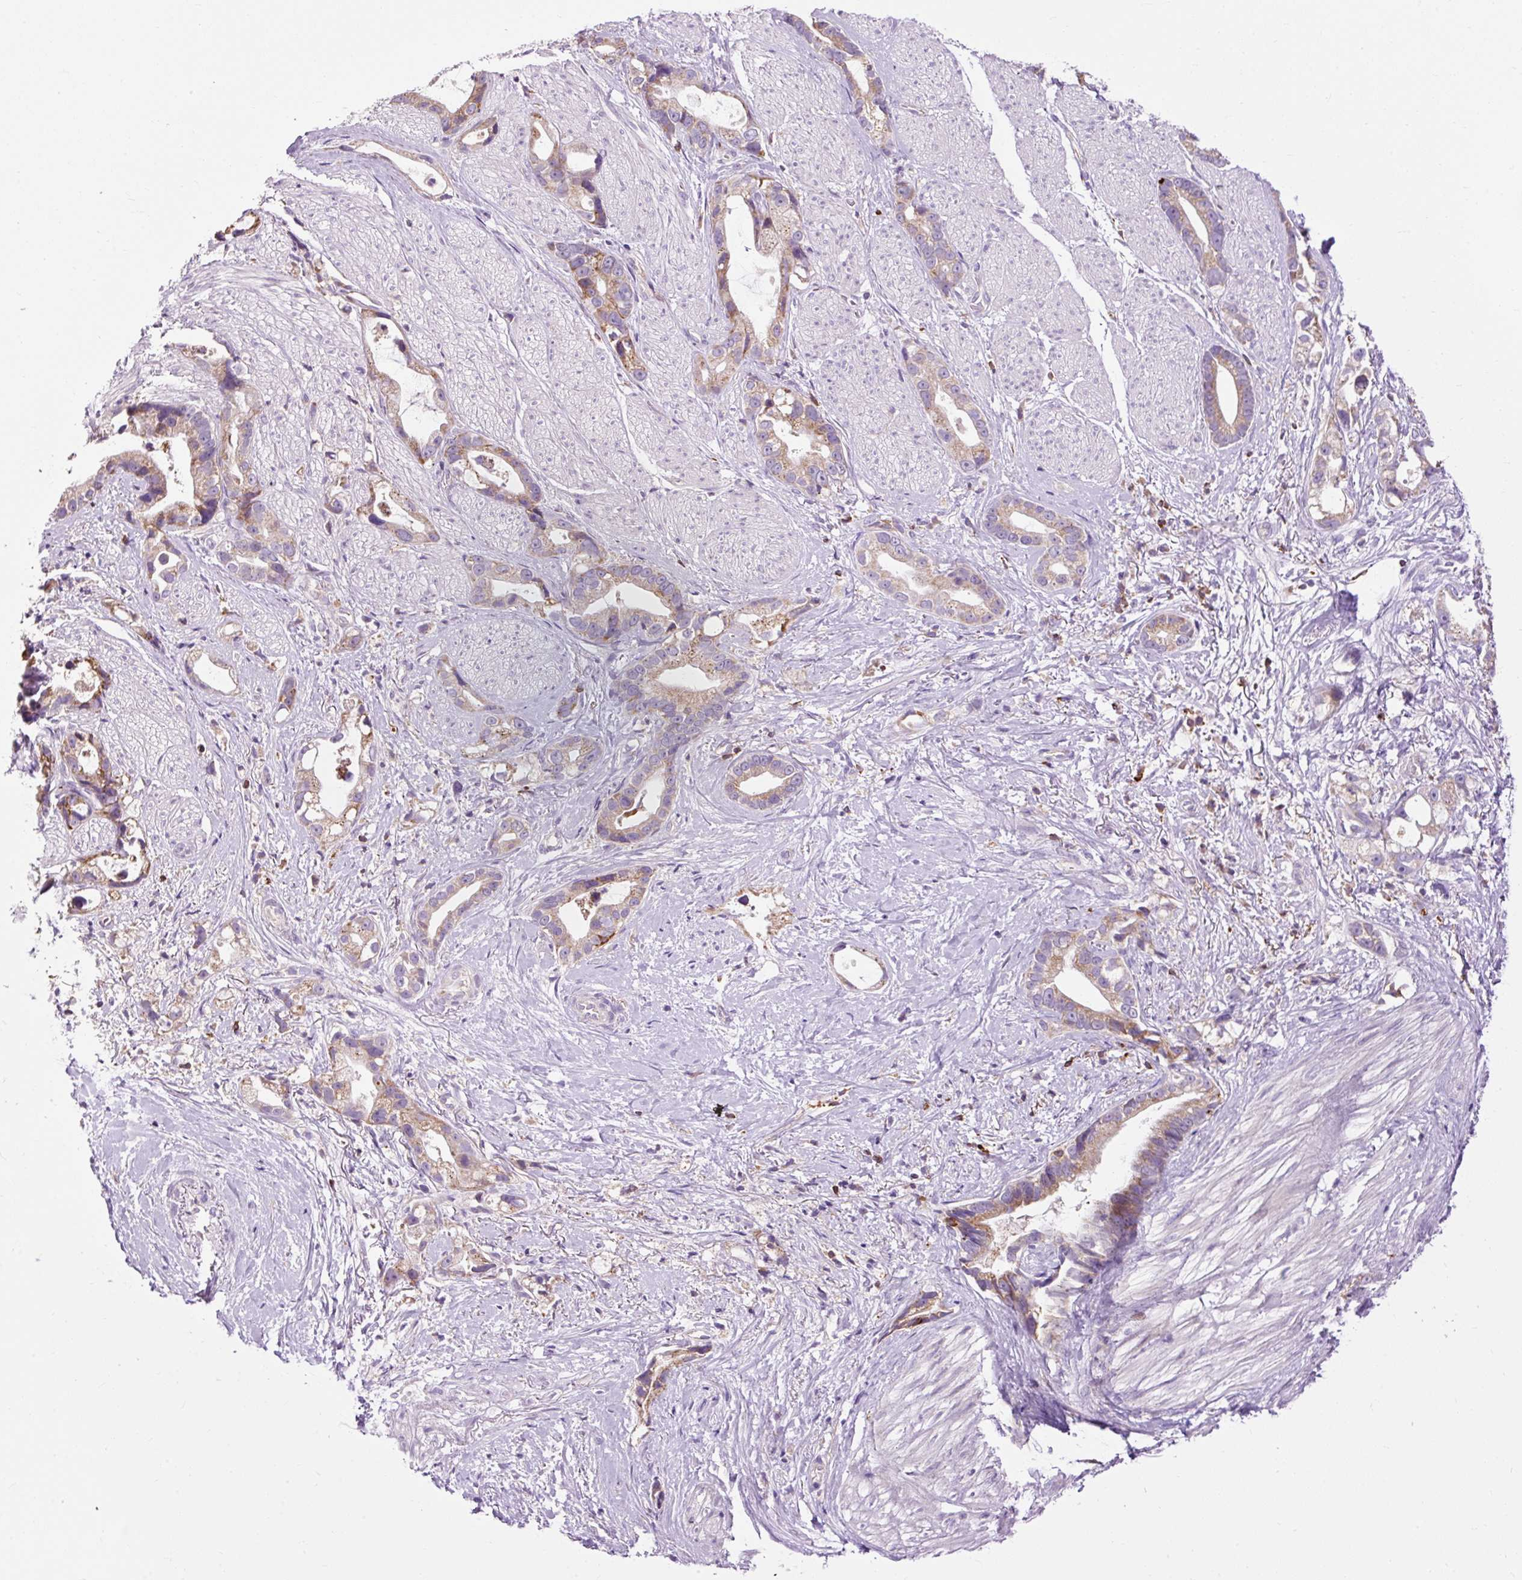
{"staining": {"intensity": "moderate", "quantity": ">75%", "location": "cytoplasmic/membranous"}, "tissue": "stomach cancer", "cell_type": "Tumor cells", "image_type": "cancer", "snomed": [{"axis": "morphology", "description": "Adenocarcinoma, NOS"}, {"axis": "topography", "description": "Stomach"}], "caption": "This micrograph reveals IHC staining of stomach cancer, with medium moderate cytoplasmic/membranous staining in about >75% of tumor cells.", "gene": "CD83", "patient": {"sex": "male", "age": 55}}